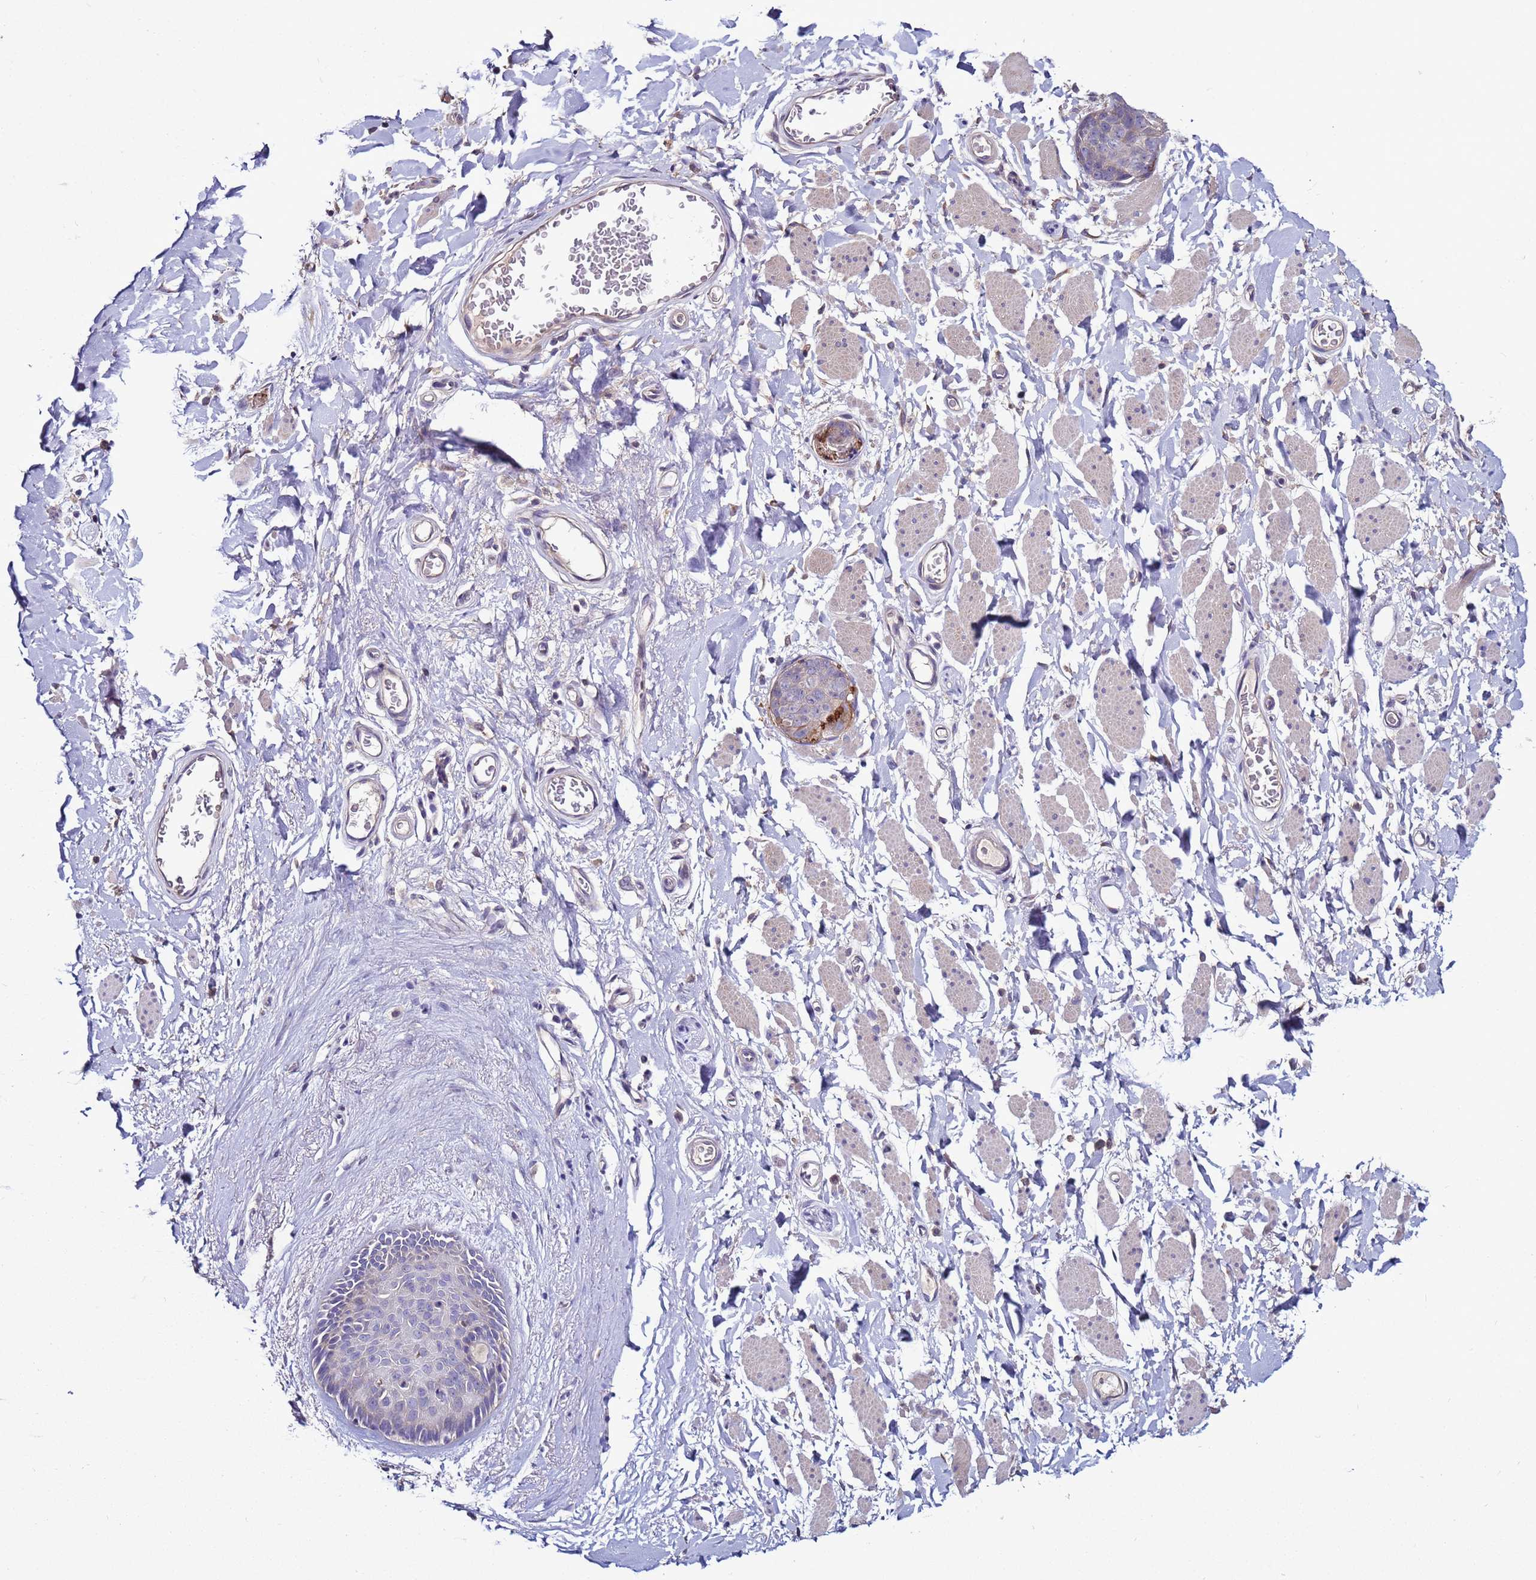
{"staining": {"intensity": "negative", "quantity": "none", "location": "none"}, "tissue": "skin cancer", "cell_type": "Tumor cells", "image_type": "cancer", "snomed": [{"axis": "morphology", "description": "Squamous cell carcinoma, NOS"}, {"axis": "topography", "description": "Skin"}, {"axis": "topography", "description": "Vulva"}], "caption": "This is a histopathology image of immunohistochemistry staining of skin cancer (squamous cell carcinoma), which shows no expression in tumor cells.", "gene": "RABL2B", "patient": {"sex": "female", "age": 85}}